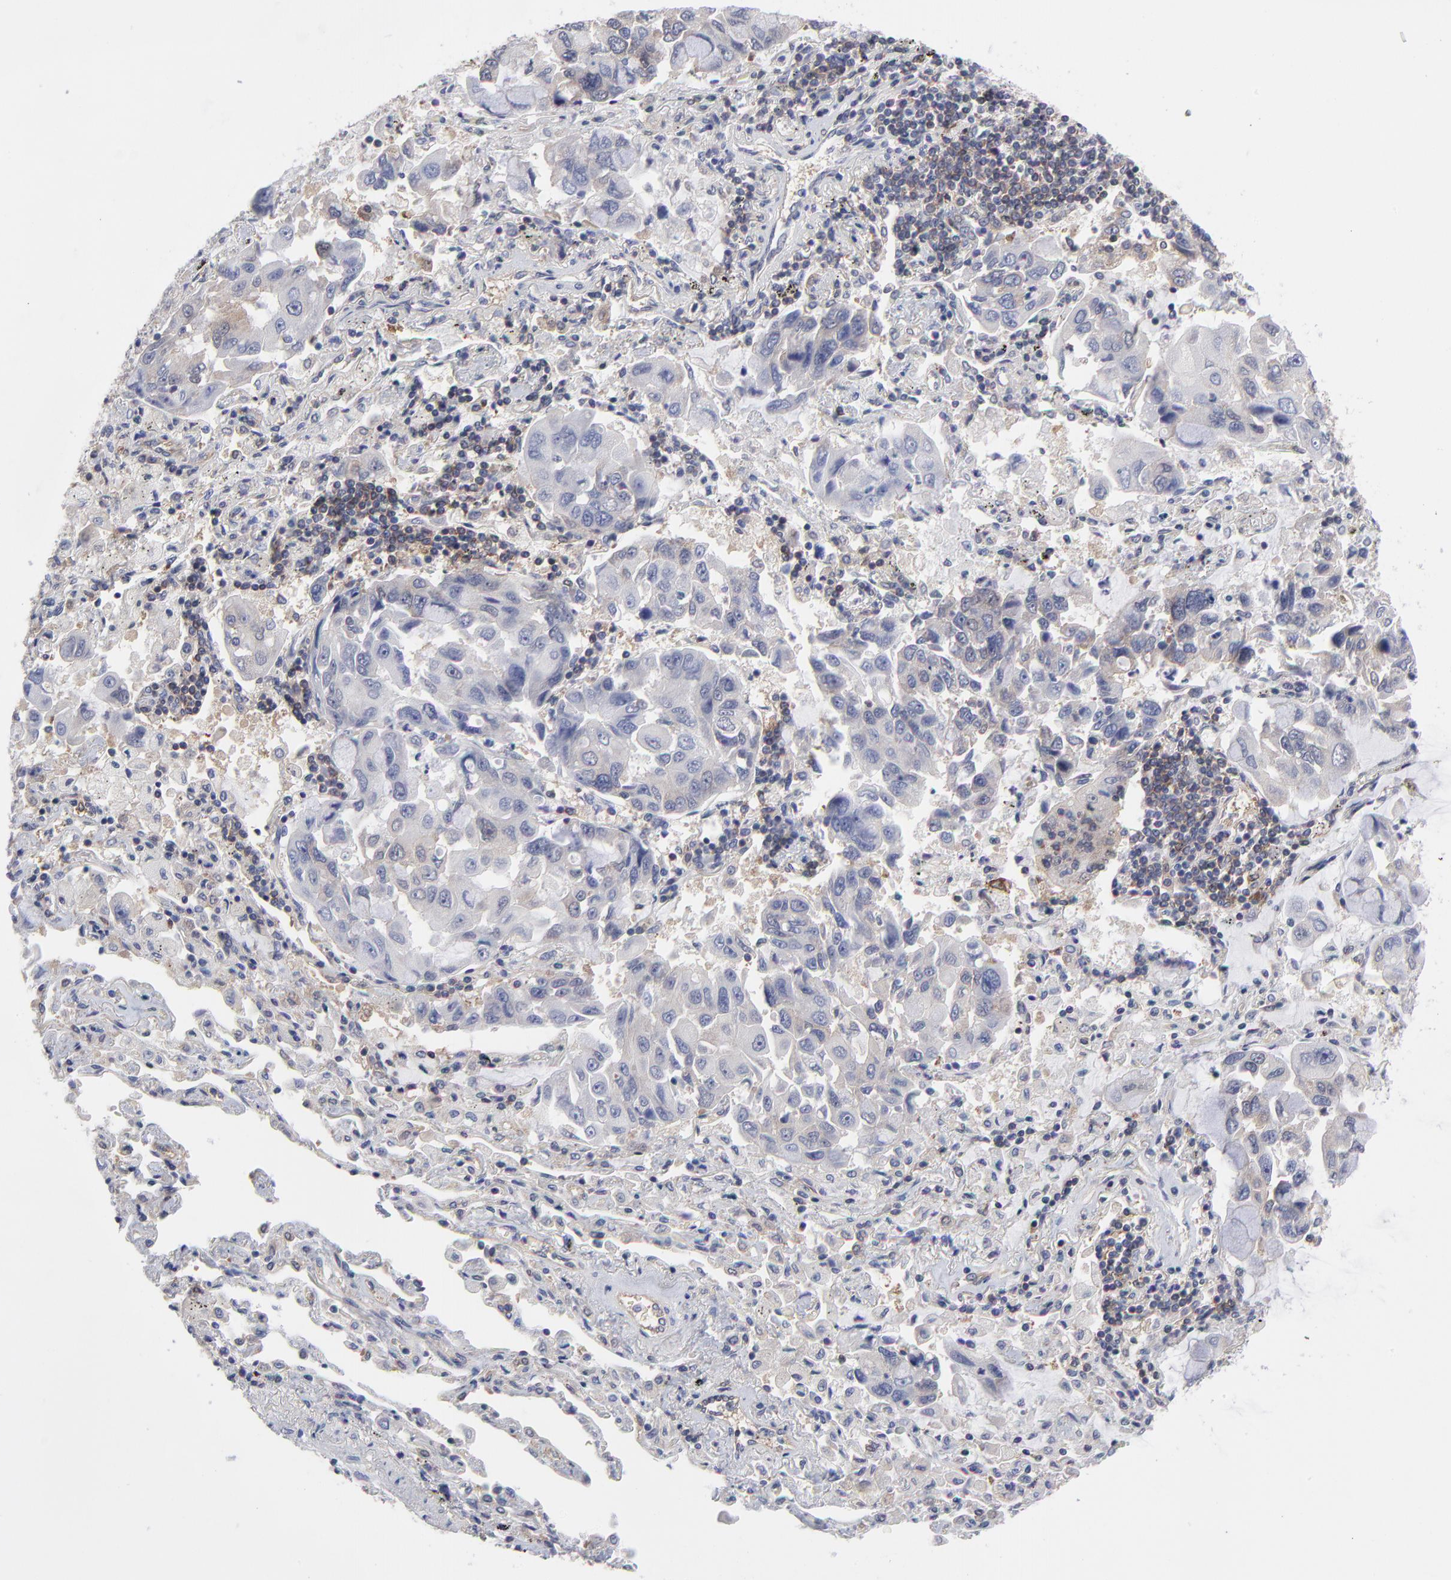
{"staining": {"intensity": "weak", "quantity": "<25%", "location": "cytoplasmic/membranous"}, "tissue": "lung cancer", "cell_type": "Tumor cells", "image_type": "cancer", "snomed": [{"axis": "morphology", "description": "Adenocarcinoma, NOS"}, {"axis": "topography", "description": "Lung"}], "caption": "Tumor cells show no significant positivity in adenocarcinoma (lung).", "gene": "NFKBIA", "patient": {"sex": "male", "age": 64}}